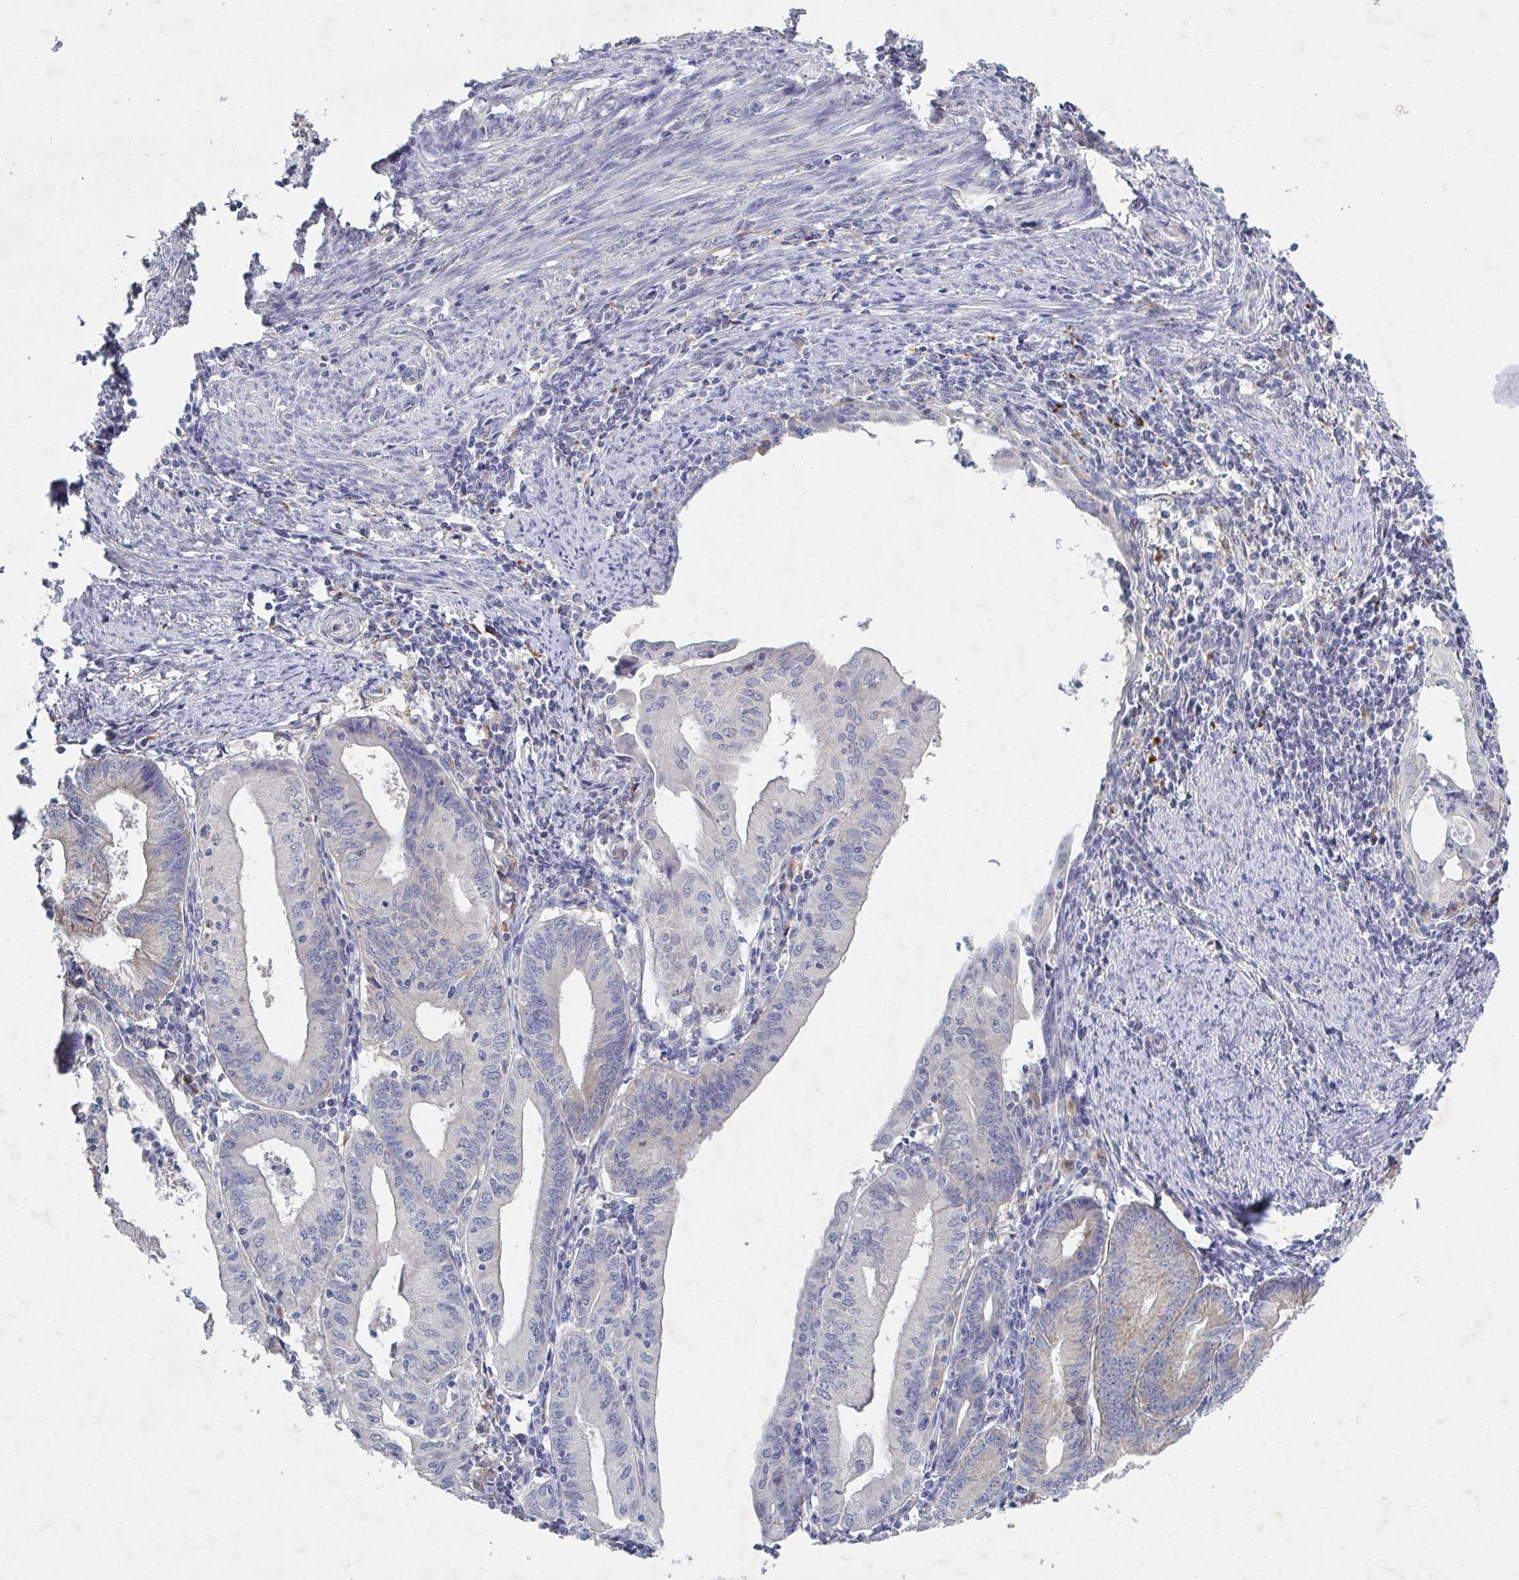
{"staining": {"intensity": "negative", "quantity": "none", "location": "none"}, "tissue": "endometrial cancer", "cell_type": "Tumor cells", "image_type": "cancer", "snomed": [{"axis": "morphology", "description": "Adenocarcinoma, NOS"}, {"axis": "topography", "description": "Endometrium"}], "caption": "Photomicrograph shows no protein positivity in tumor cells of adenocarcinoma (endometrial) tissue. Brightfield microscopy of immunohistochemistry (IHC) stained with DAB (3,3'-diaminobenzidine) (brown) and hematoxylin (blue), captured at high magnification.", "gene": "GALNT13", "patient": {"sex": "female", "age": 60}}